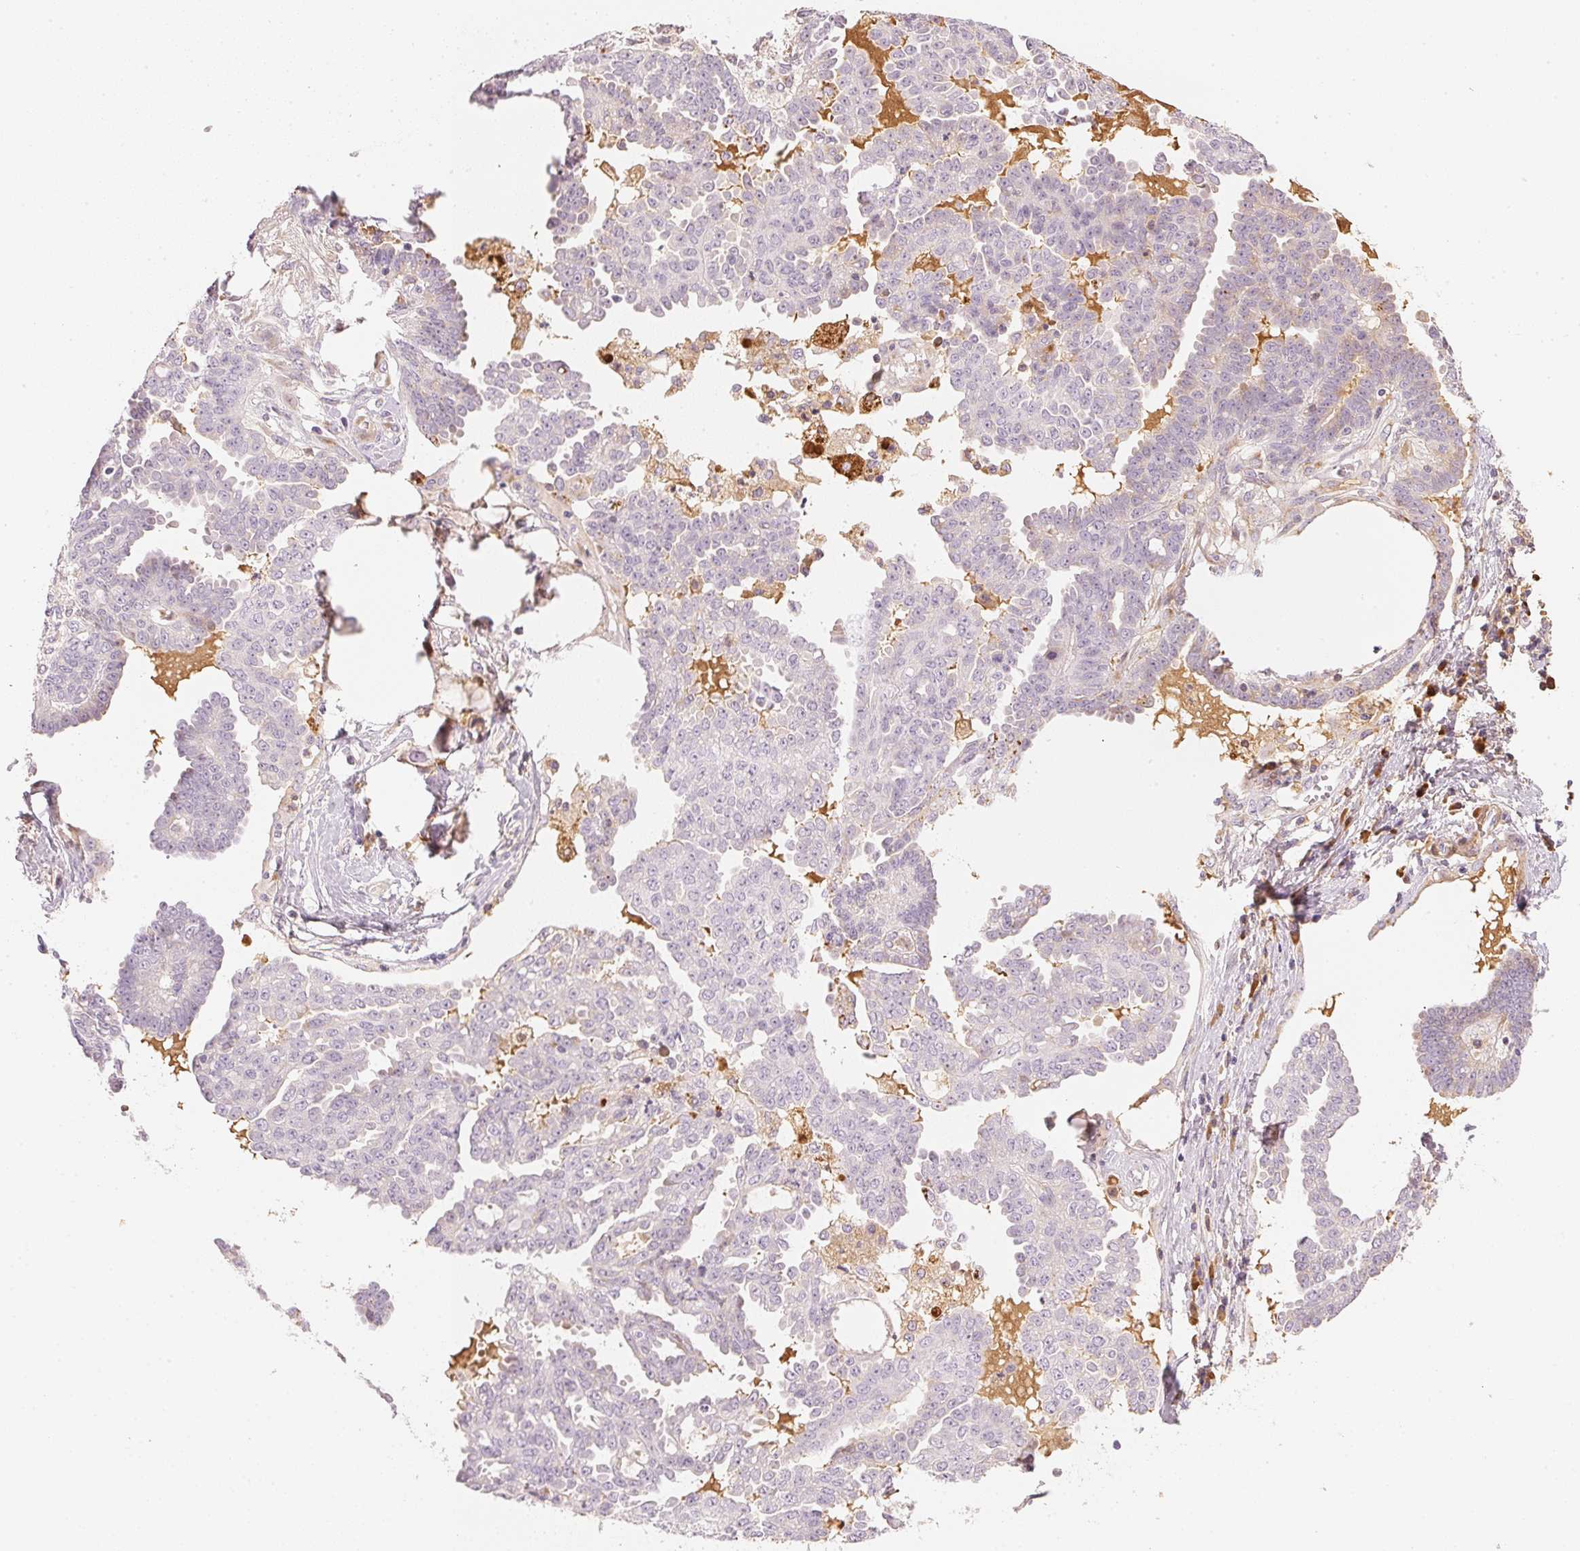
{"staining": {"intensity": "weak", "quantity": "<25%", "location": "cytoplasmic/membranous"}, "tissue": "ovarian cancer", "cell_type": "Tumor cells", "image_type": "cancer", "snomed": [{"axis": "morphology", "description": "Cystadenocarcinoma, serous, NOS"}, {"axis": "topography", "description": "Ovary"}], "caption": "IHC of human ovarian cancer exhibits no positivity in tumor cells.", "gene": "RMDN2", "patient": {"sex": "female", "age": 71}}